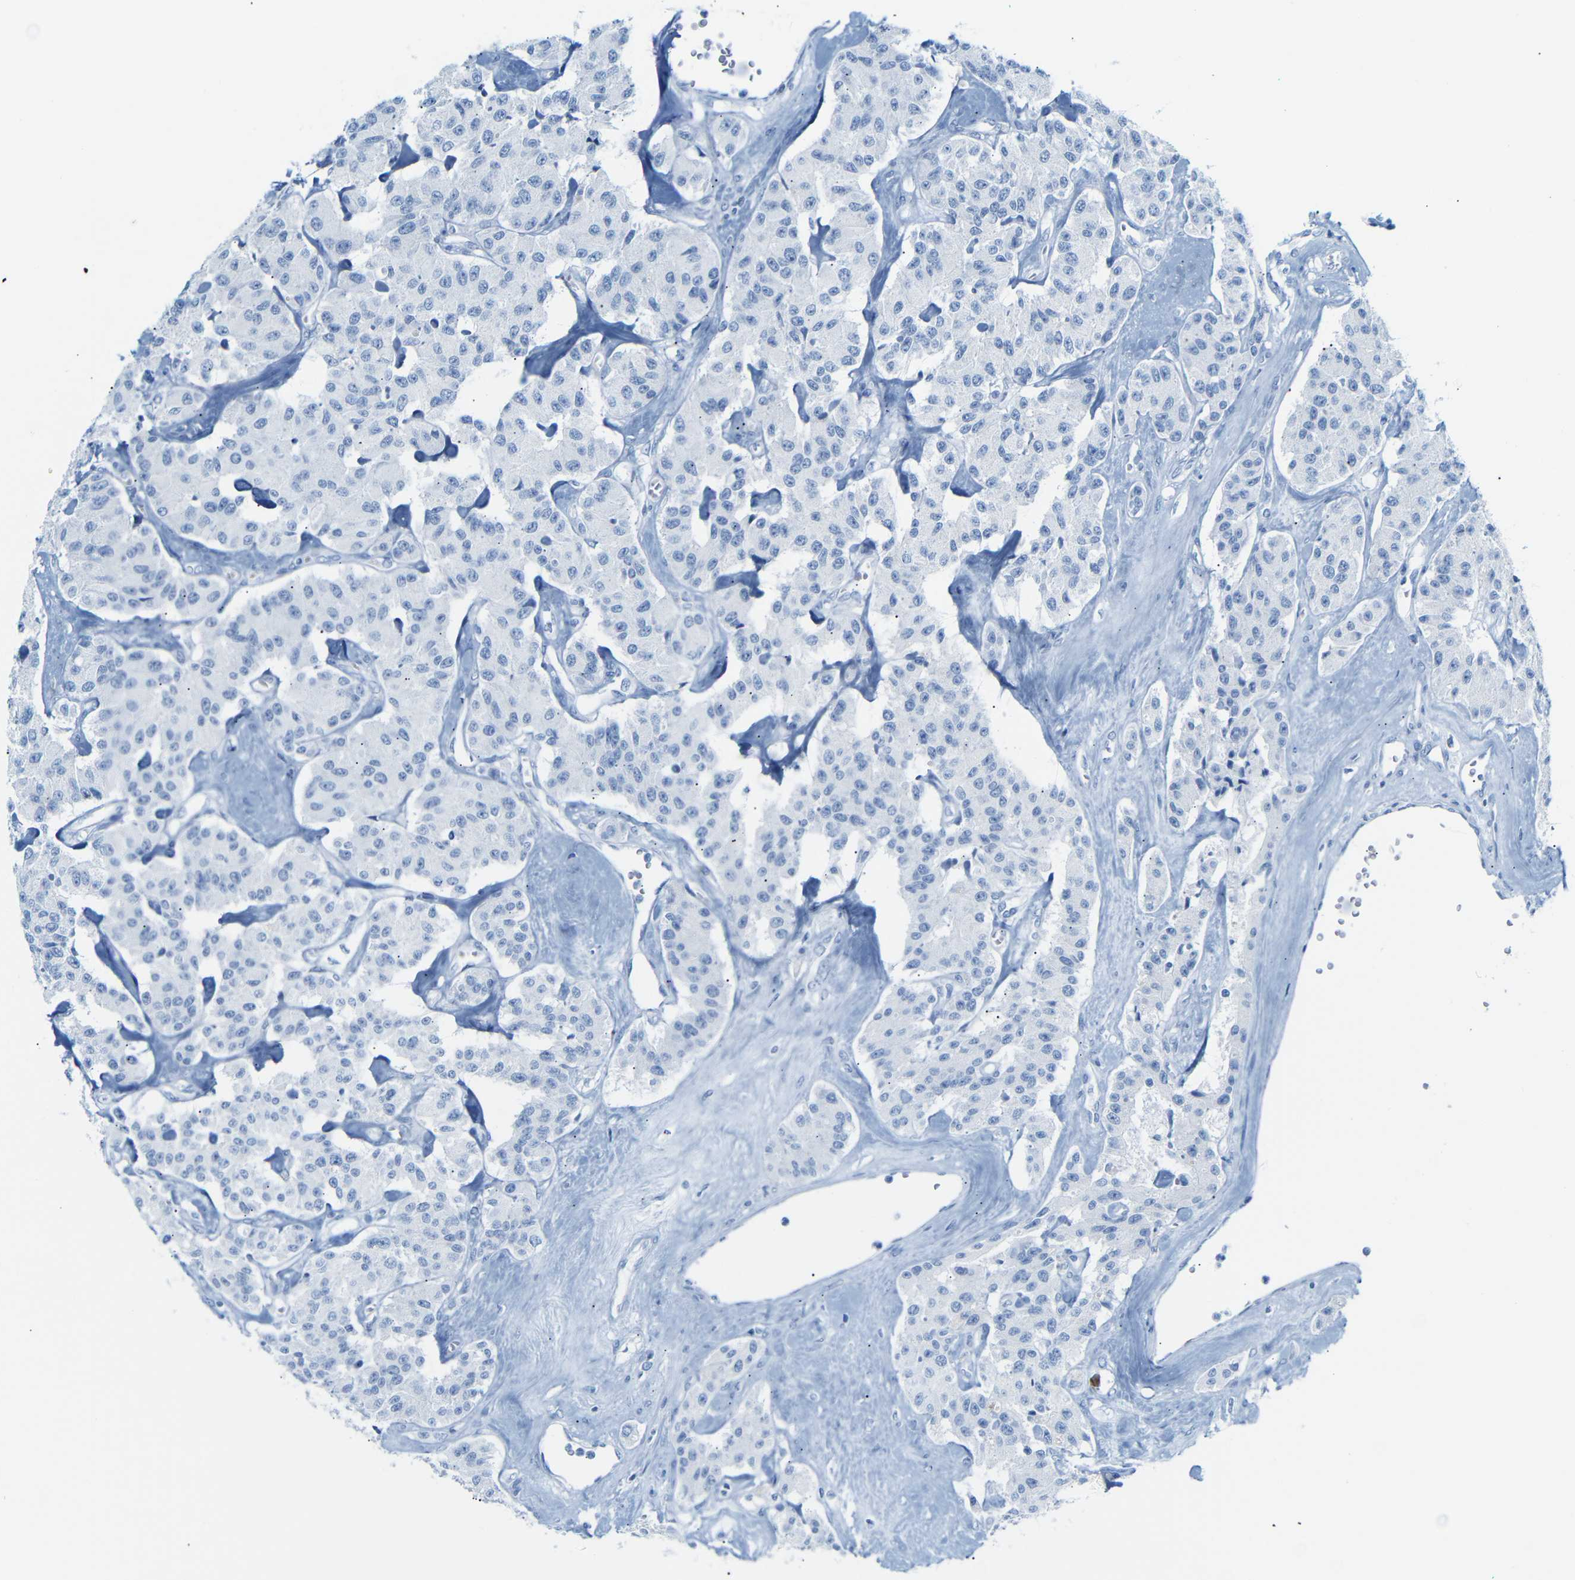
{"staining": {"intensity": "negative", "quantity": "none", "location": "none"}, "tissue": "carcinoid", "cell_type": "Tumor cells", "image_type": "cancer", "snomed": [{"axis": "morphology", "description": "Carcinoid, malignant, NOS"}, {"axis": "topography", "description": "Pancreas"}], "caption": "This is a image of IHC staining of carcinoid, which shows no expression in tumor cells.", "gene": "DYNAP", "patient": {"sex": "male", "age": 41}}